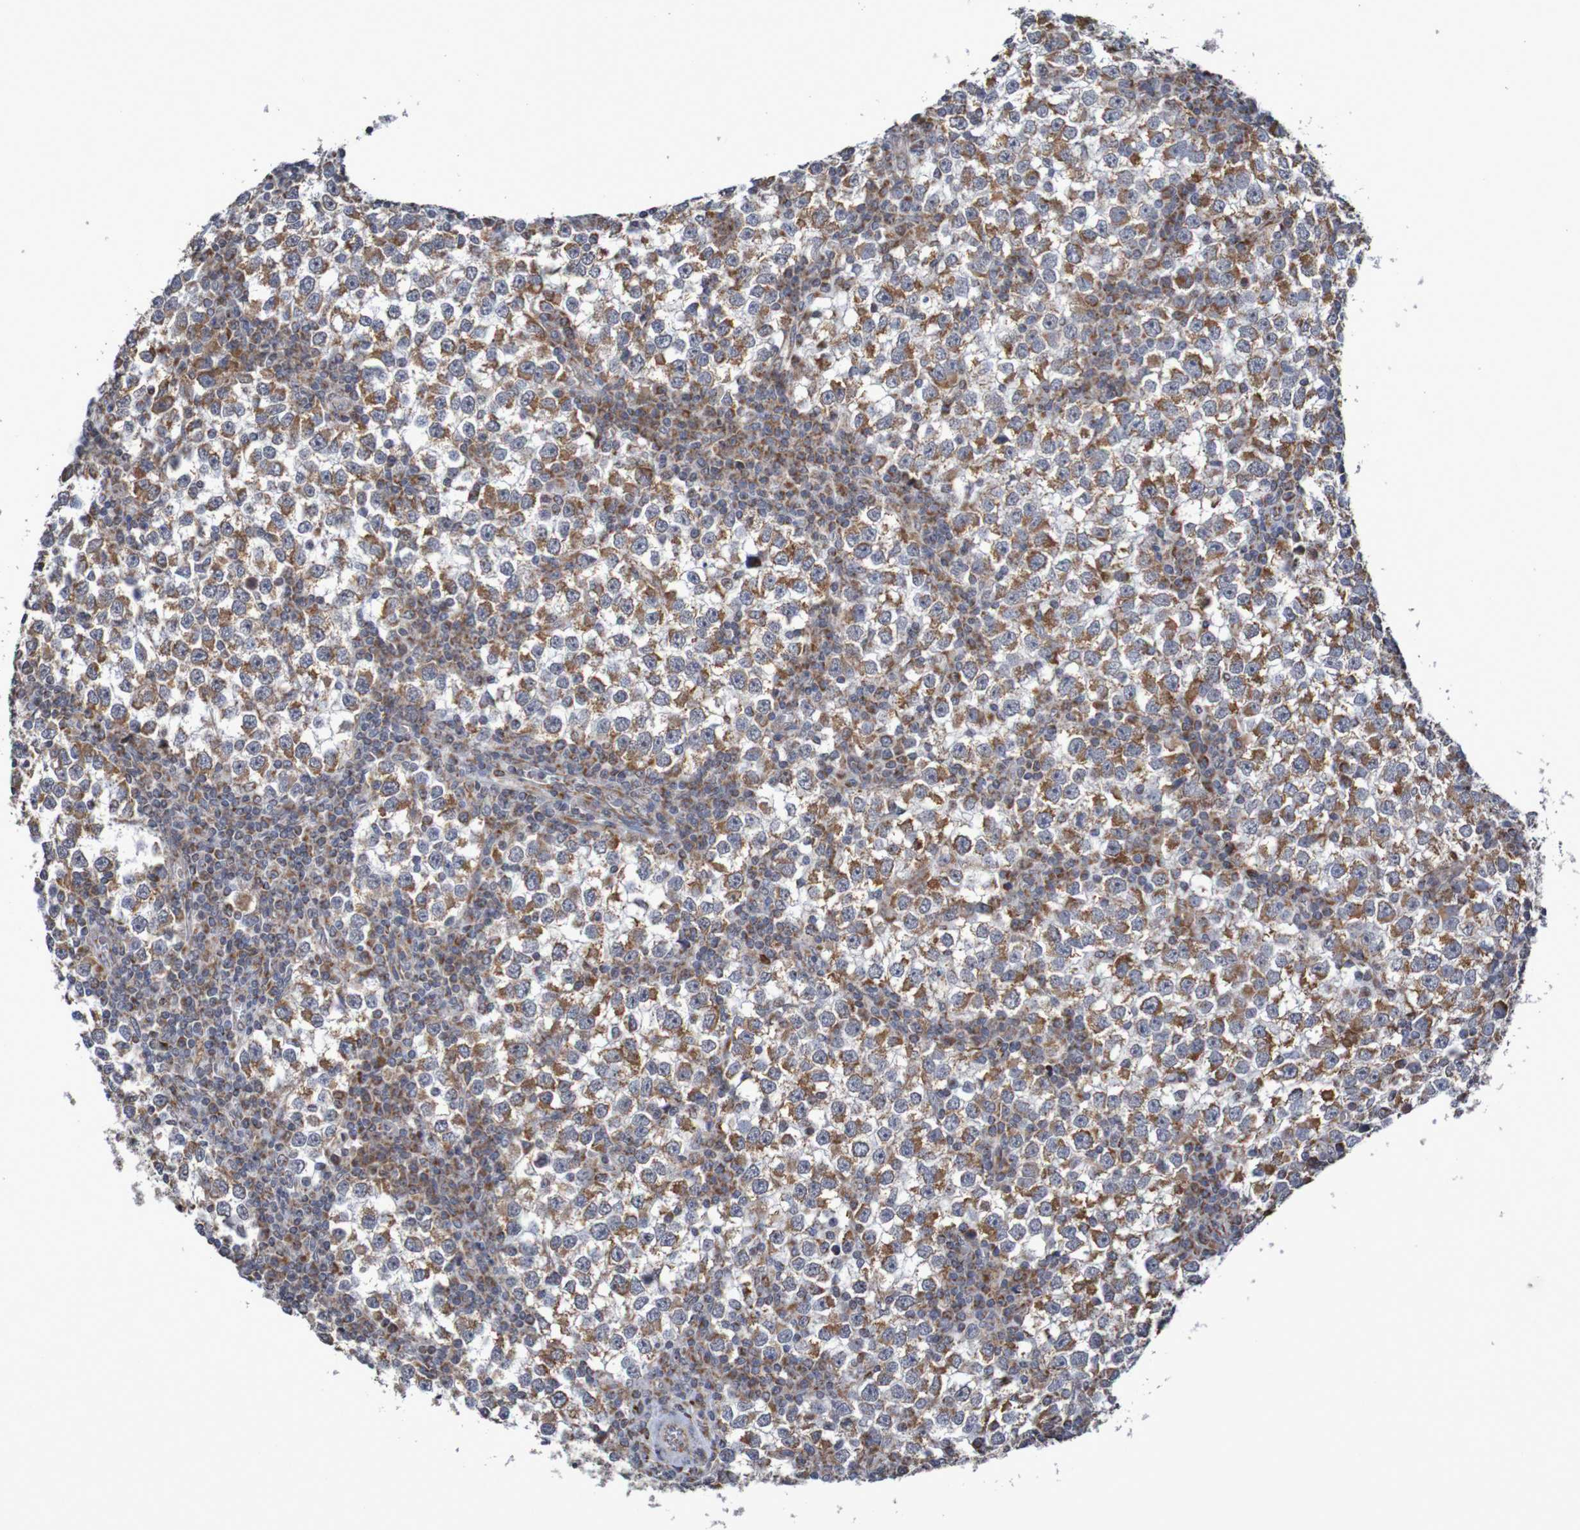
{"staining": {"intensity": "moderate", "quantity": ">75%", "location": "cytoplasmic/membranous"}, "tissue": "testis cancer", "cell_type": "Tumor cells", "image_type": "cancer", "snomed": [{"axis": "morphology", "description": "Seminoma, NOS"}, {"axis": "topography", "description": "Testis"}], "caption": "Human testis cancer stained with a brown dye displays moderate cytoplasmic/membranous positive staining in approximately >75% of tumor cells.", "gene": "DVL1", "patient": {"sex": "male", "age": 65}}